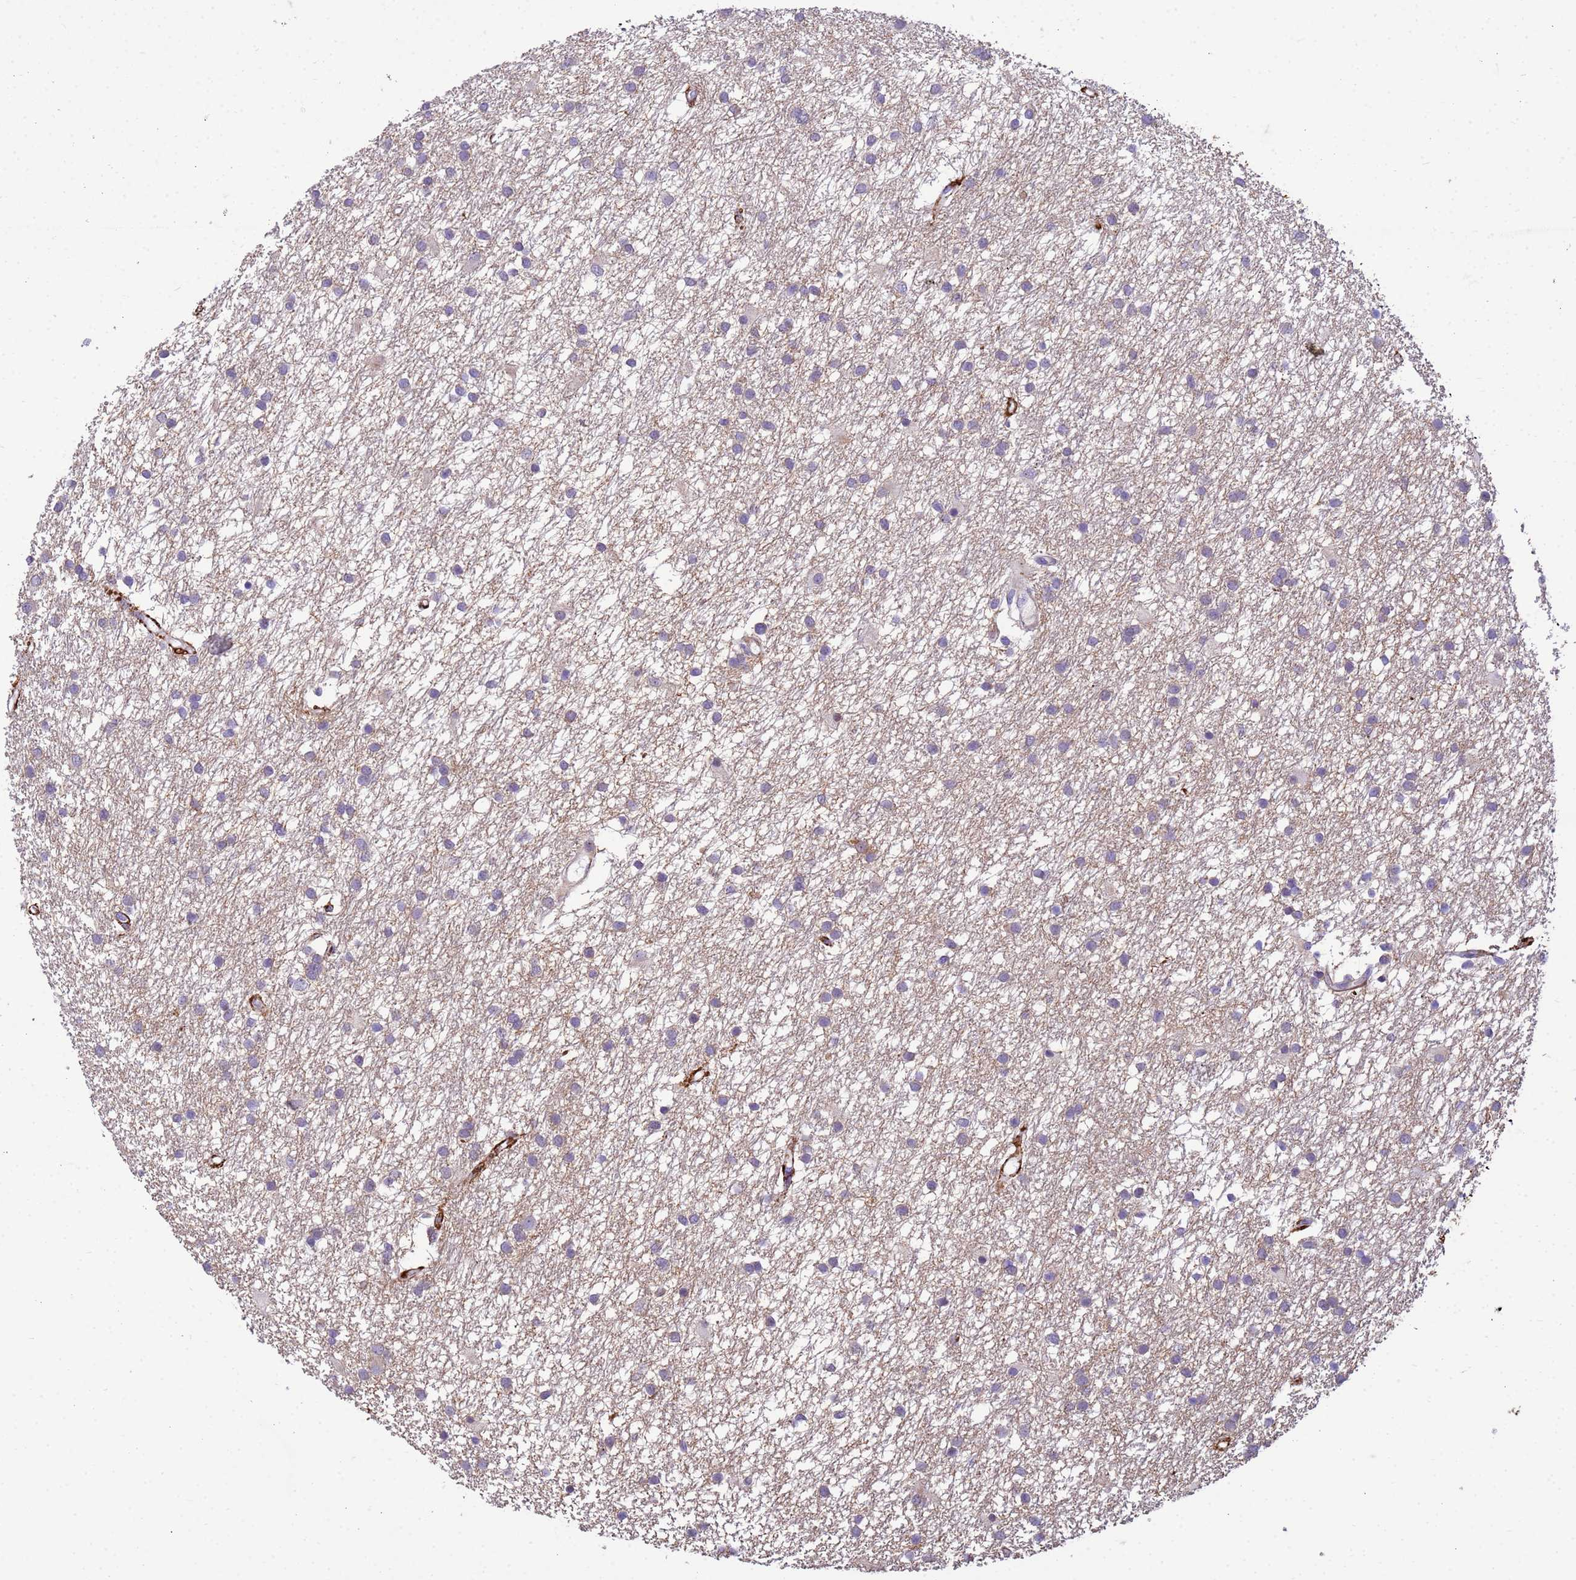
{"staining": {"intensity": "negative", "quantity": "none", "location": "none"}, "tissue": "glioma", "cell_type": "Tumor cells", "image_type": "cancer", "snomed": [{"axis": "morphology", "description": "Glioma, malignant, High grade"}, {"axis": "topography", "description": "Brain"}], "caption": "Immunohistochemical staining of glioma exhibits no significant positivity in tumor cells.", "gene": "P2RX7", "patient": {"sex": "male", "age": 77}}